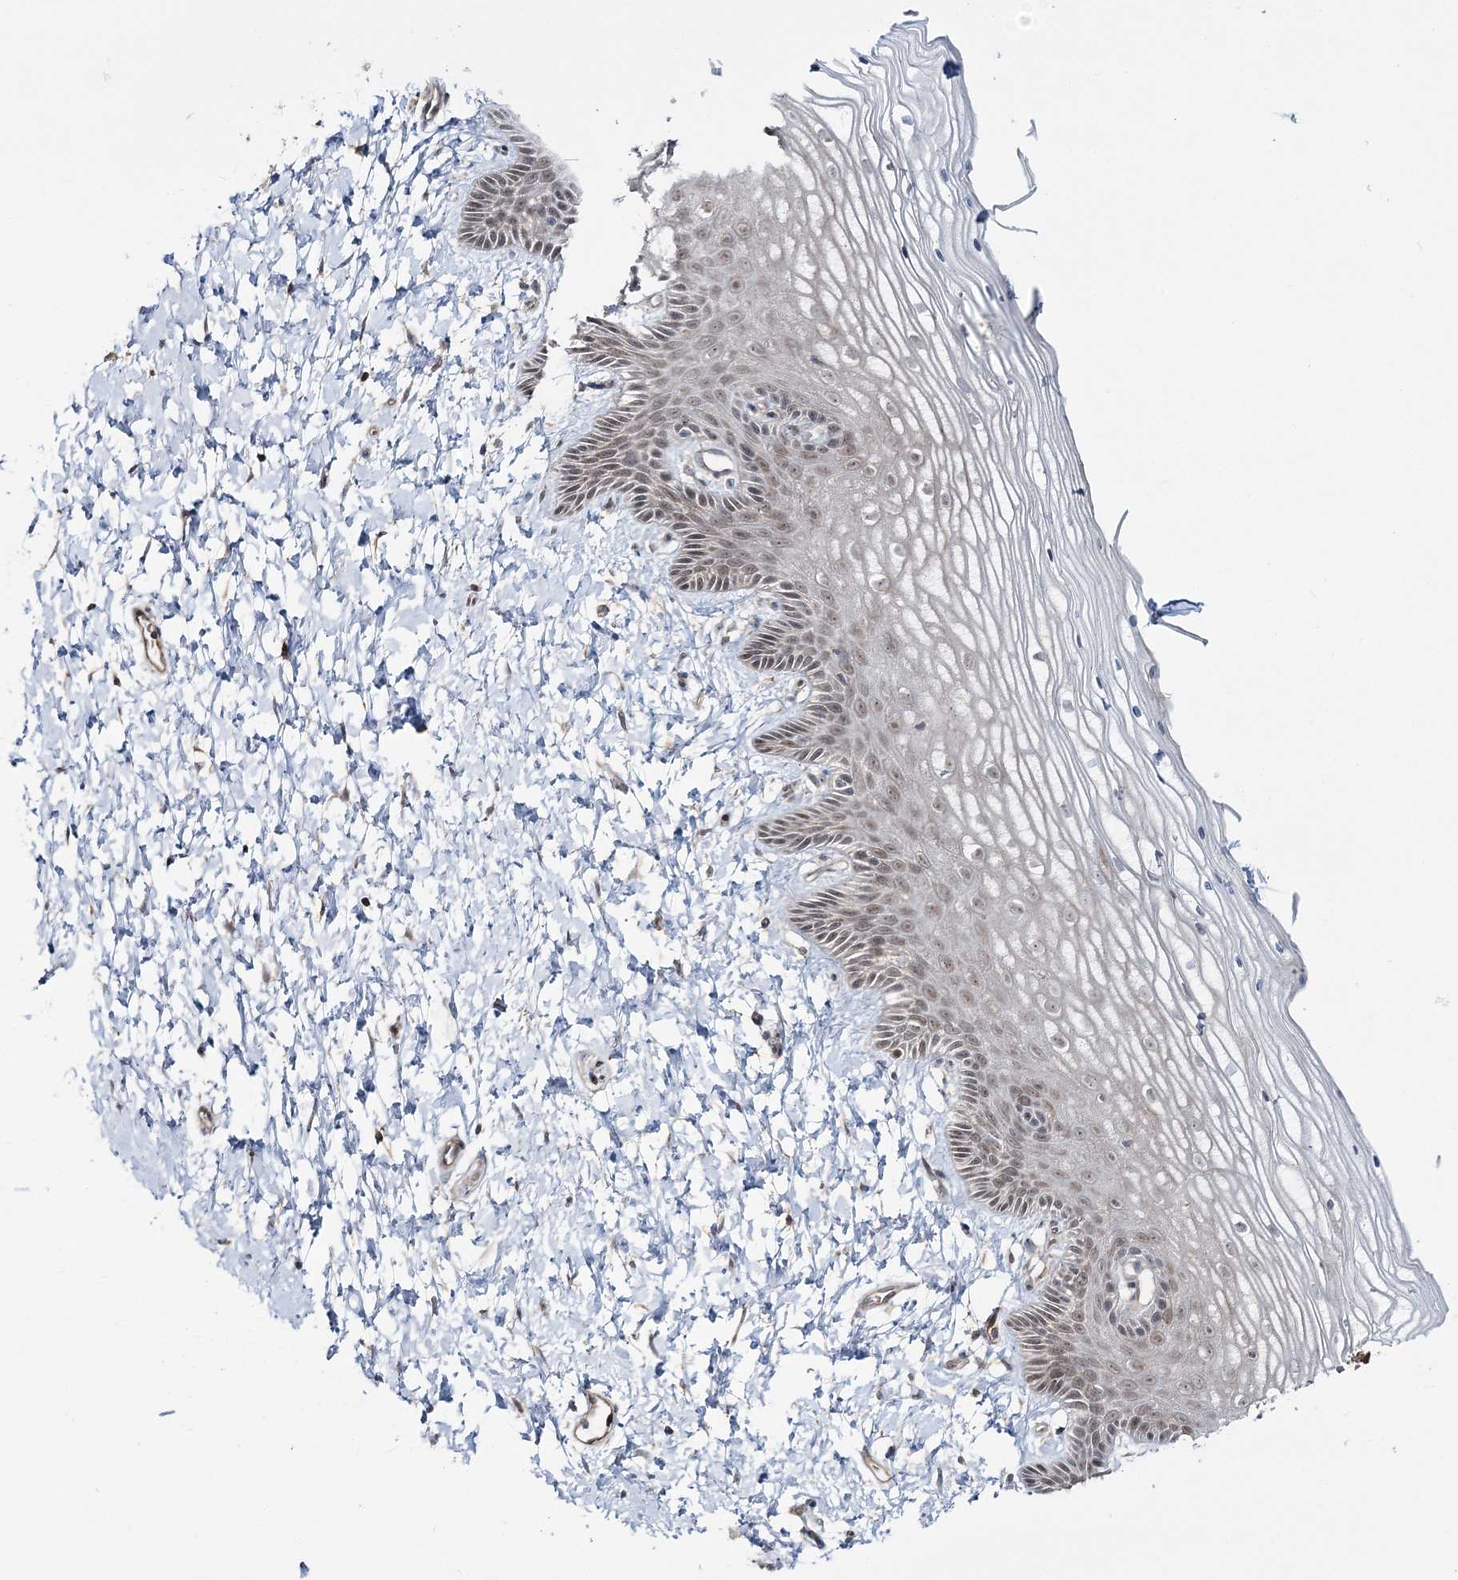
{"staining": {"intensity": "moderate", "quantity": "25%-75%", "location": "nuclear"}, "tissue": "vagina", "cell_type": "Squamous epithelial cells", "image_type": "normal", "snomed": [{"axis": "morphology", "description": "Normal tissue, NOS"}, {"axis": "topography", "description": "Vagina"}, {"axis": "topography", "description": "Cervix"}], "caption": "A brown stain shows moderate nuclear positivity of a protein in squamous epithelial cells of benign human vagina. The protein of interest is shown in brown color, while the nuclei are stained blue.", "gene": "MOCS2", "patient": {"sex": "female", "age": 40}}